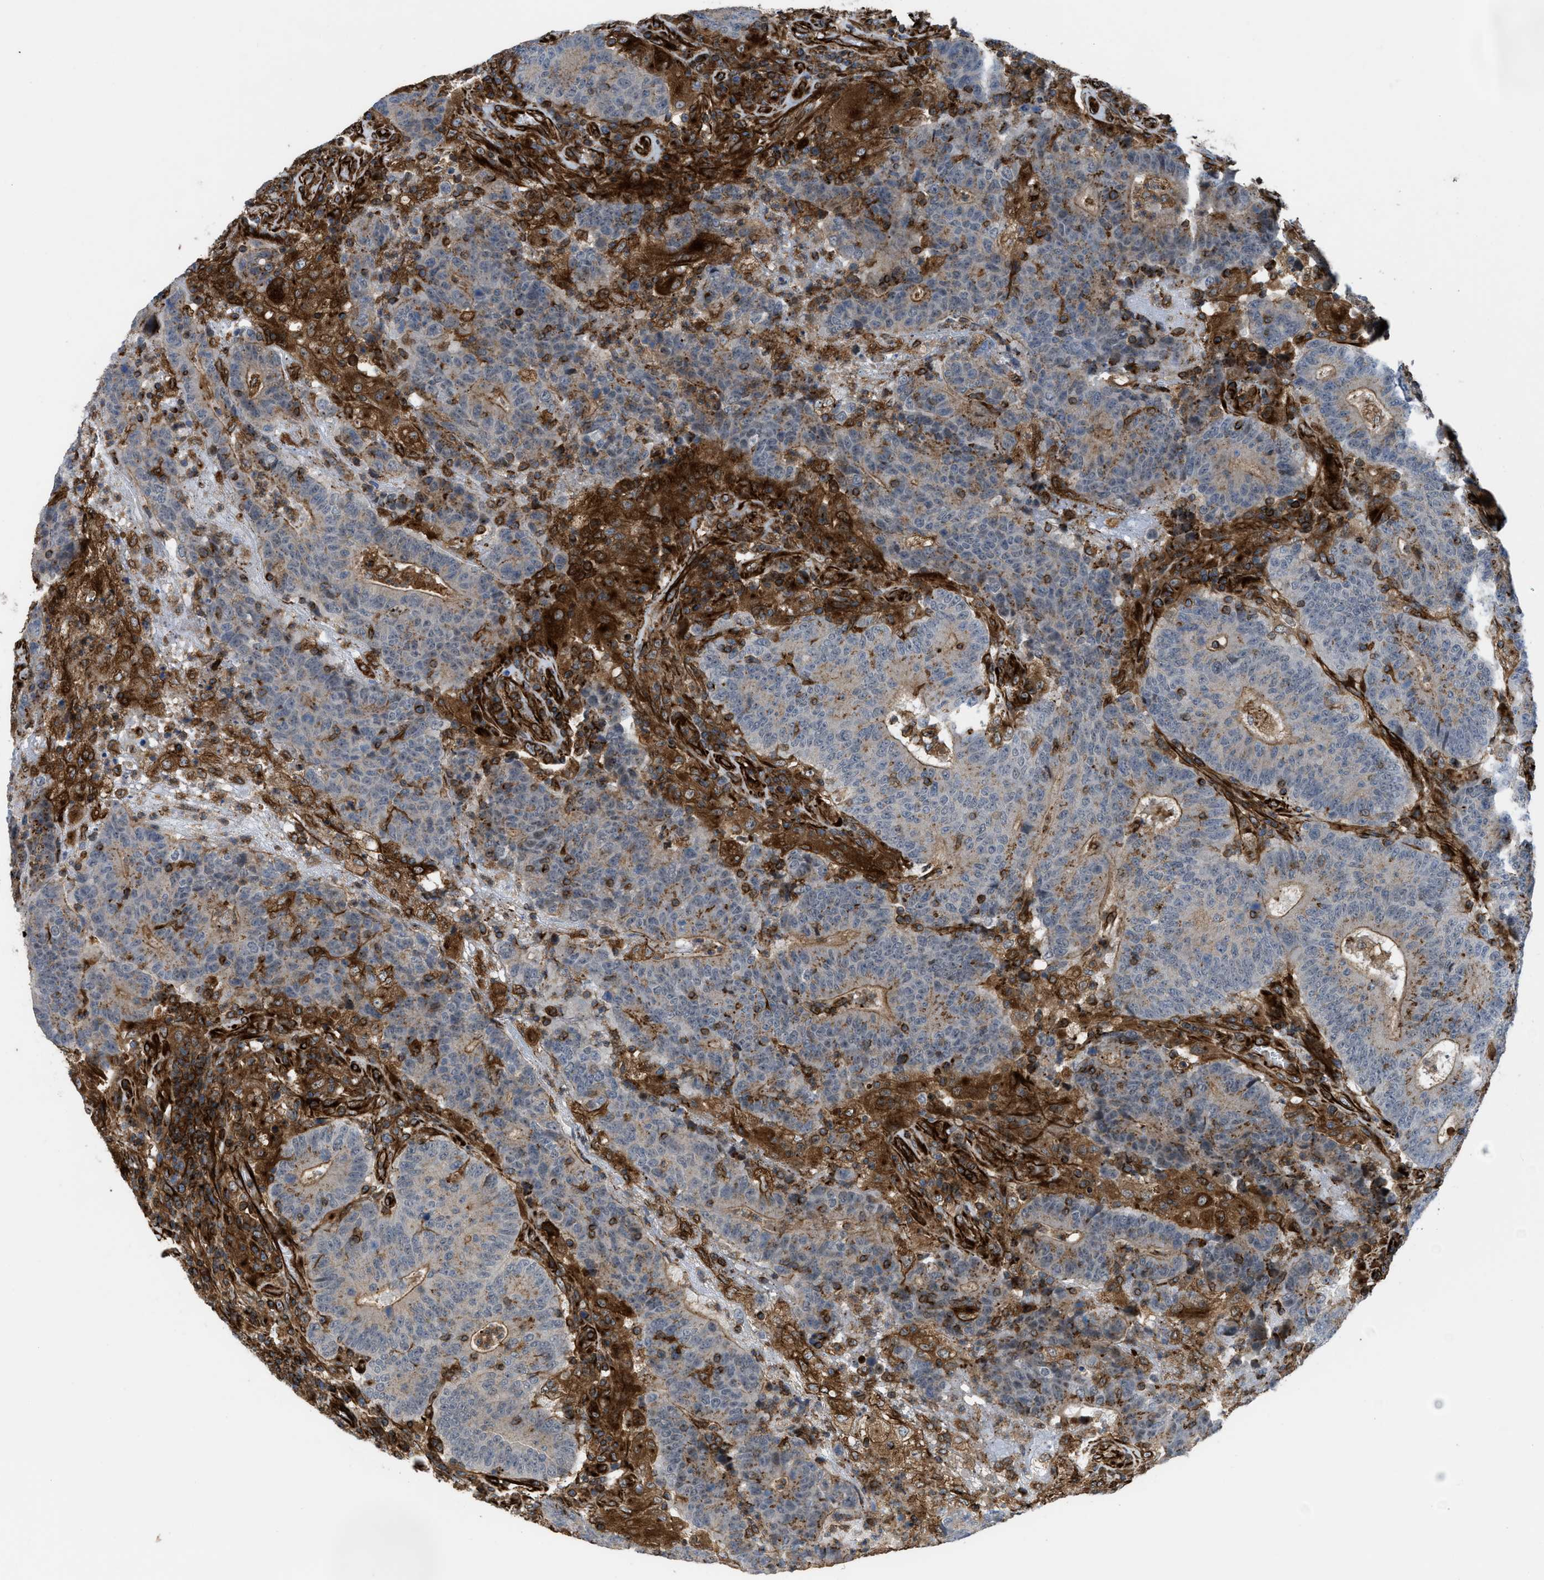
{"staining": {"intensity": "moderate", "quantity": "<25%", "location": "cytoplasmic/membranous"}, "tissue": "colorectal cancer", "cell_type": "Tumor cells", "image_type": "cancer", "snomed": [{"axis": "morphology", "description": "Normal tissue, NOS"}, {"axis": "morphology", "description": "Adenocarcinoma, NOS"}, {"axis": "topography", "description": "Colon"}], "caption": "Brown immunohistochemical staining in human colorectal adenocarcinoma demonstrates moderate cytoplasmic/membranous expression in approximately <25% of tumor cells.", "gene": "PTPRE", "patient": {"sex": "female", "age": 75}}